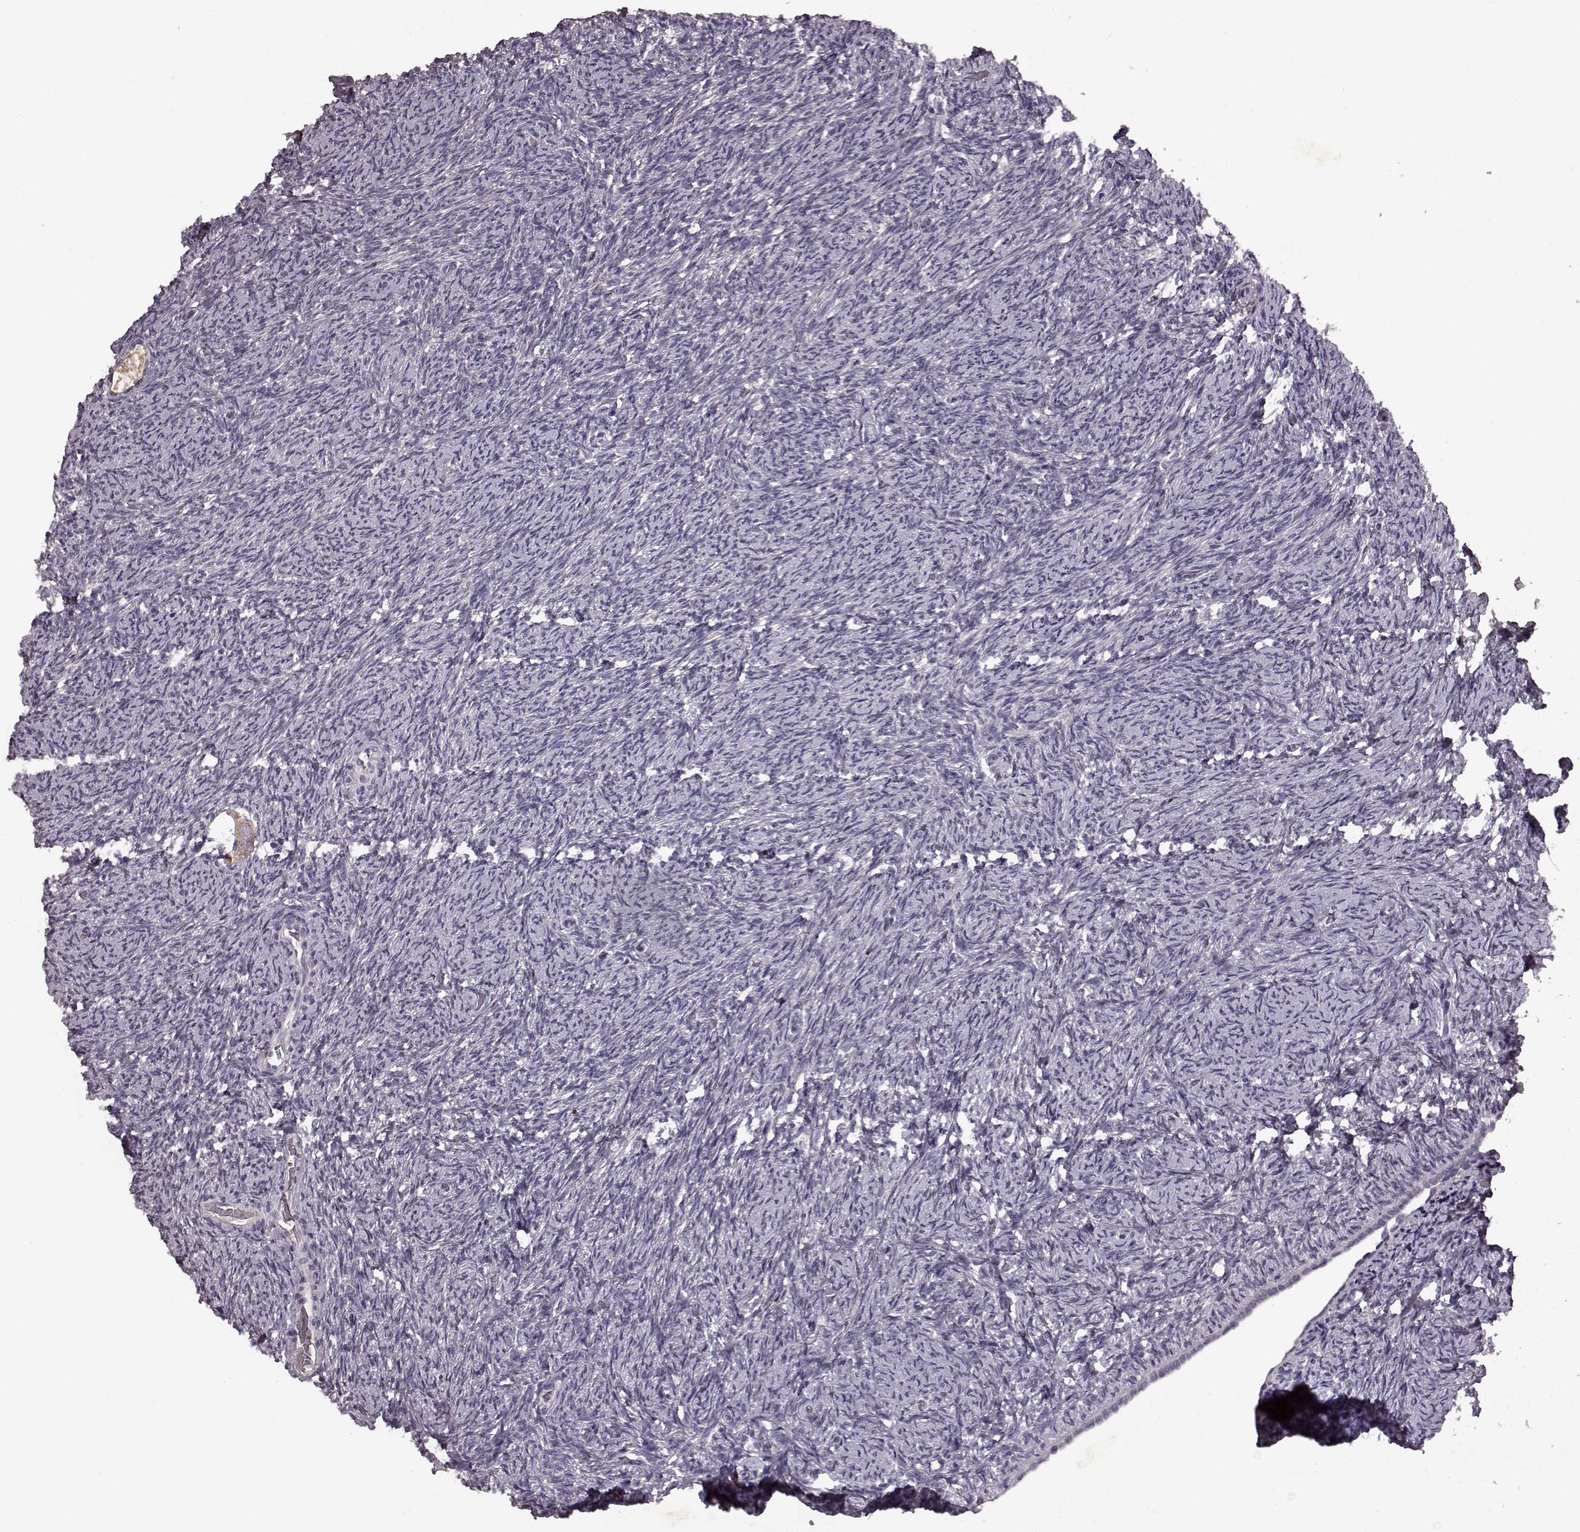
{"staining": {"intensity": "negative", "quantity": "none", "location": "none"}, "tissue": "ovary", "cell_type": "Follicle cells", "image_type": "normal", "snomed": [{"axis": "morphology", "description": "Normal tissue, NOS"}, {"axis": "topography", "description": "Ovary"}], "caption": "An immunohistochemistry image of normal ovary is shown. There is no staining in follicle cells of ovary.", "gene": "FRRS1L", "patient": {"sex": "female", "age": 39}}